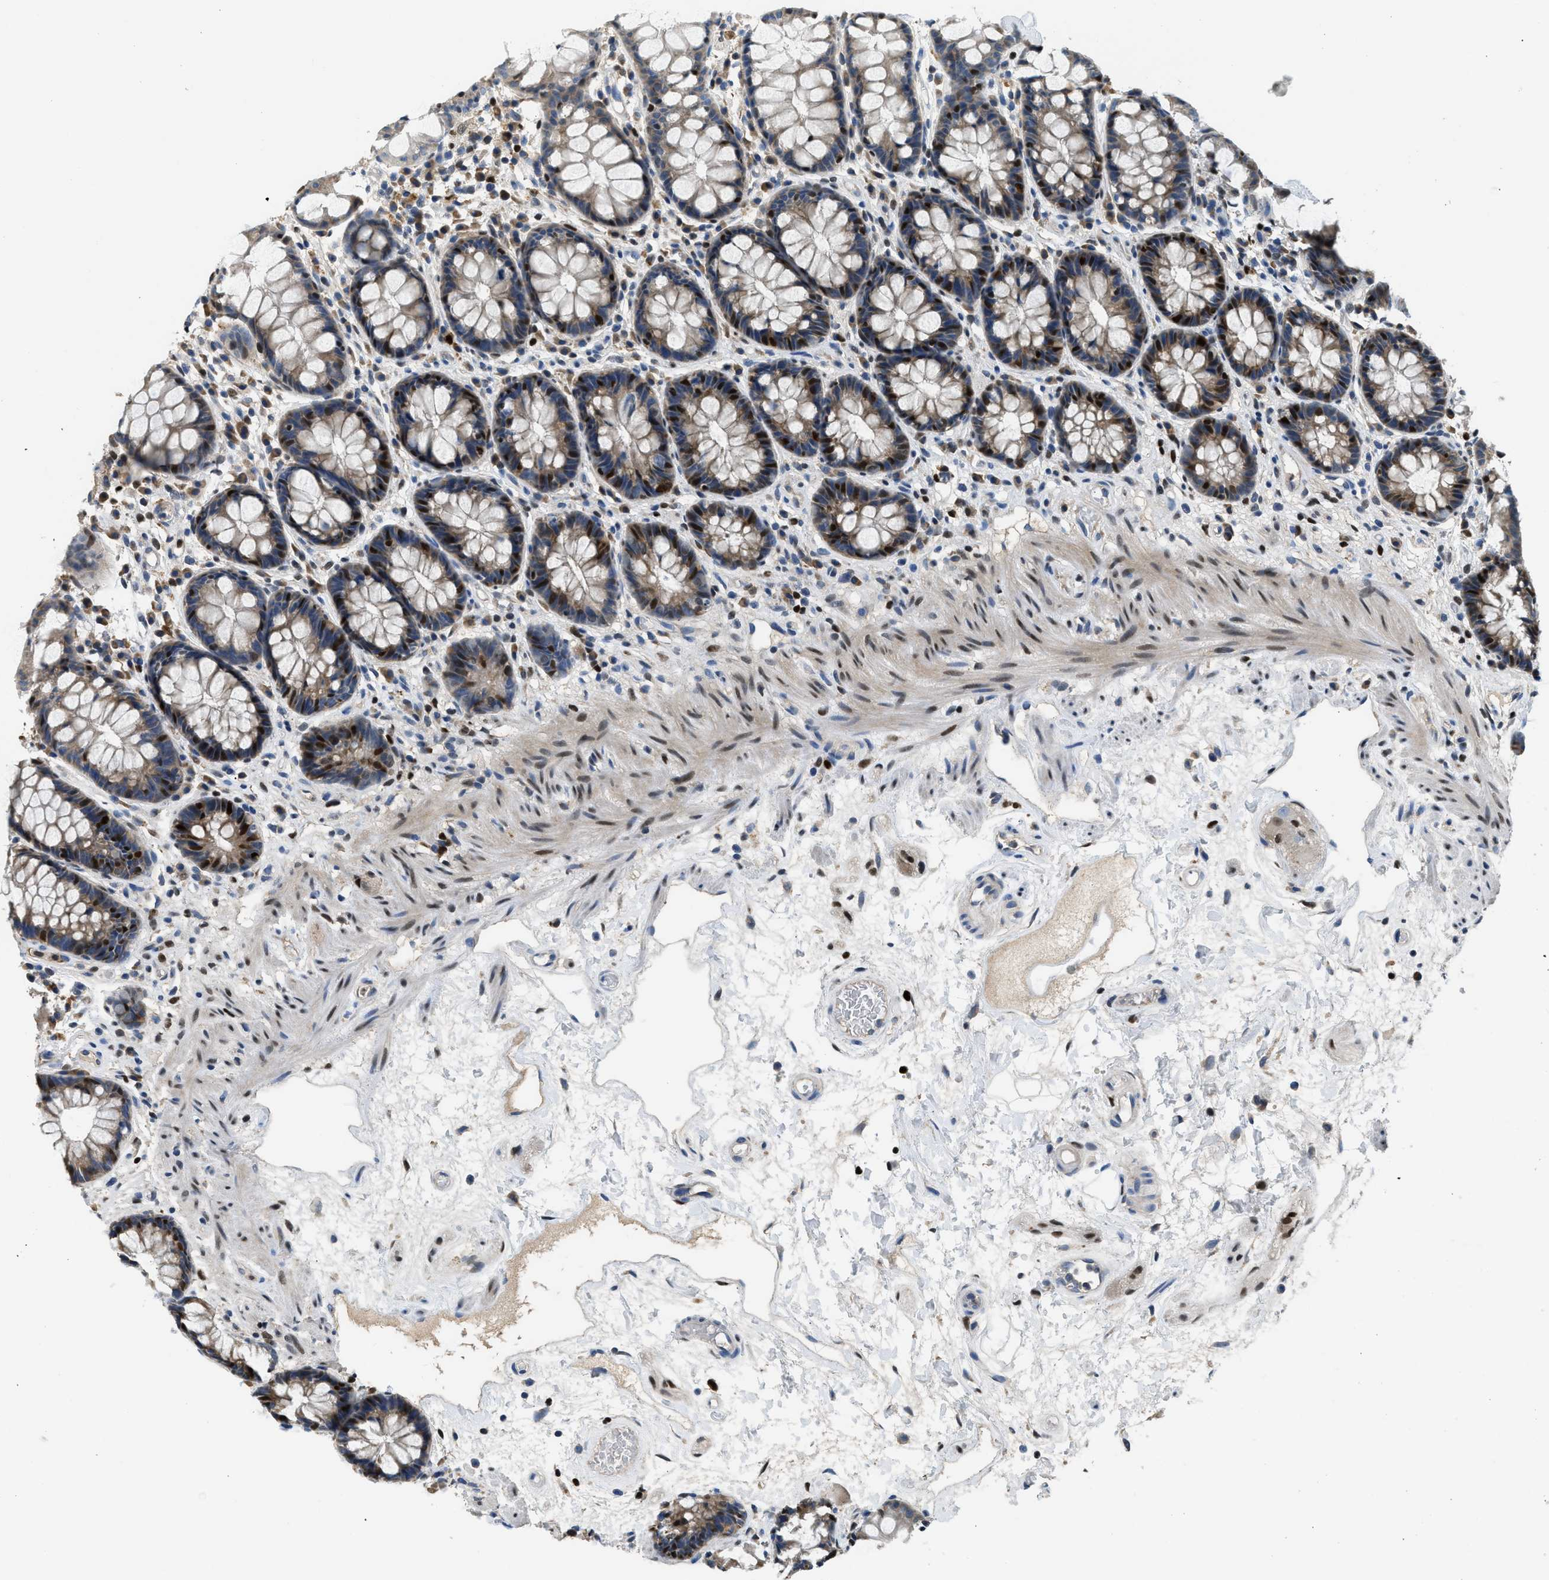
{"staining": {"intensity": "strong", "quantity": "25%-75%", "location": "cytoplasmic/membranous,nuclear"}, "tissue": "rectum", "cell_type": "Glandular cells", "image_type": "normal", "snomed": [{"axis": "morphology", "description": "Normal tissue, NOS"}, {"axis": "topography", "description": "Rectum"}], "caption": "Rectum stained with a brown dye reveals strong cytoplasmic/membranous,nuclear positive staining in about 25%-75% of glandular cells.", "gene": "TOX", "patient": {"sex": "male", "age": 64}}